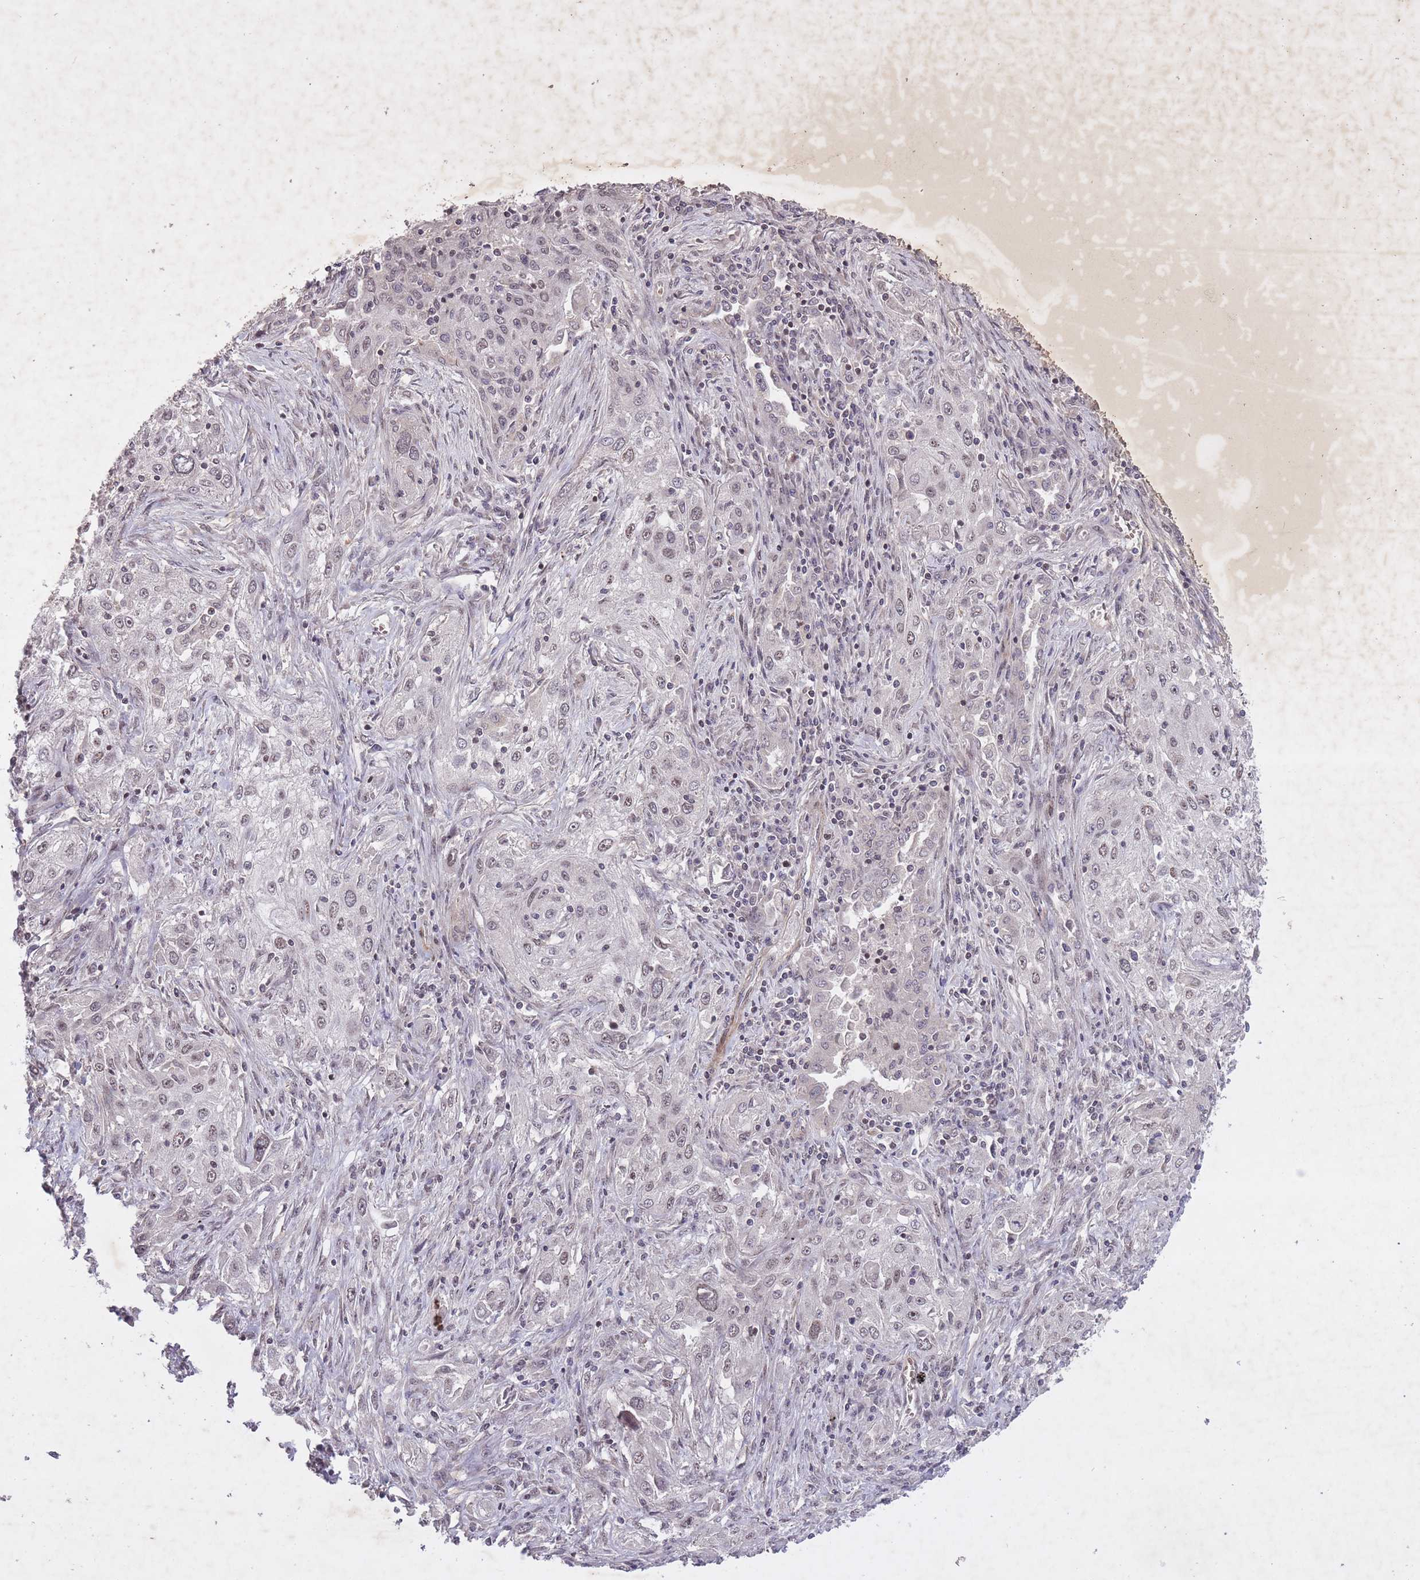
{"staining": {"intensity": "weak", "quantity": "25%-75%", "location": "nuclear"}, "tissue": "lung cancer", "cell_type": "Tumor cells", "image_type": "cancer", "snomed": [{"axis": "morphology", "description": "Squamous cell carcinoma, NOS"}, {"axis": "topography", "description": "Lung"}], "caption": "Immunohistochemical staining of lung cancer (squamous cell carcinoma) shows low levels of weak nuclear staining in approximately 25%-75% of tumor cells.", "gene": "CBX6", "patient": {"sex": "female", "age": 69}}